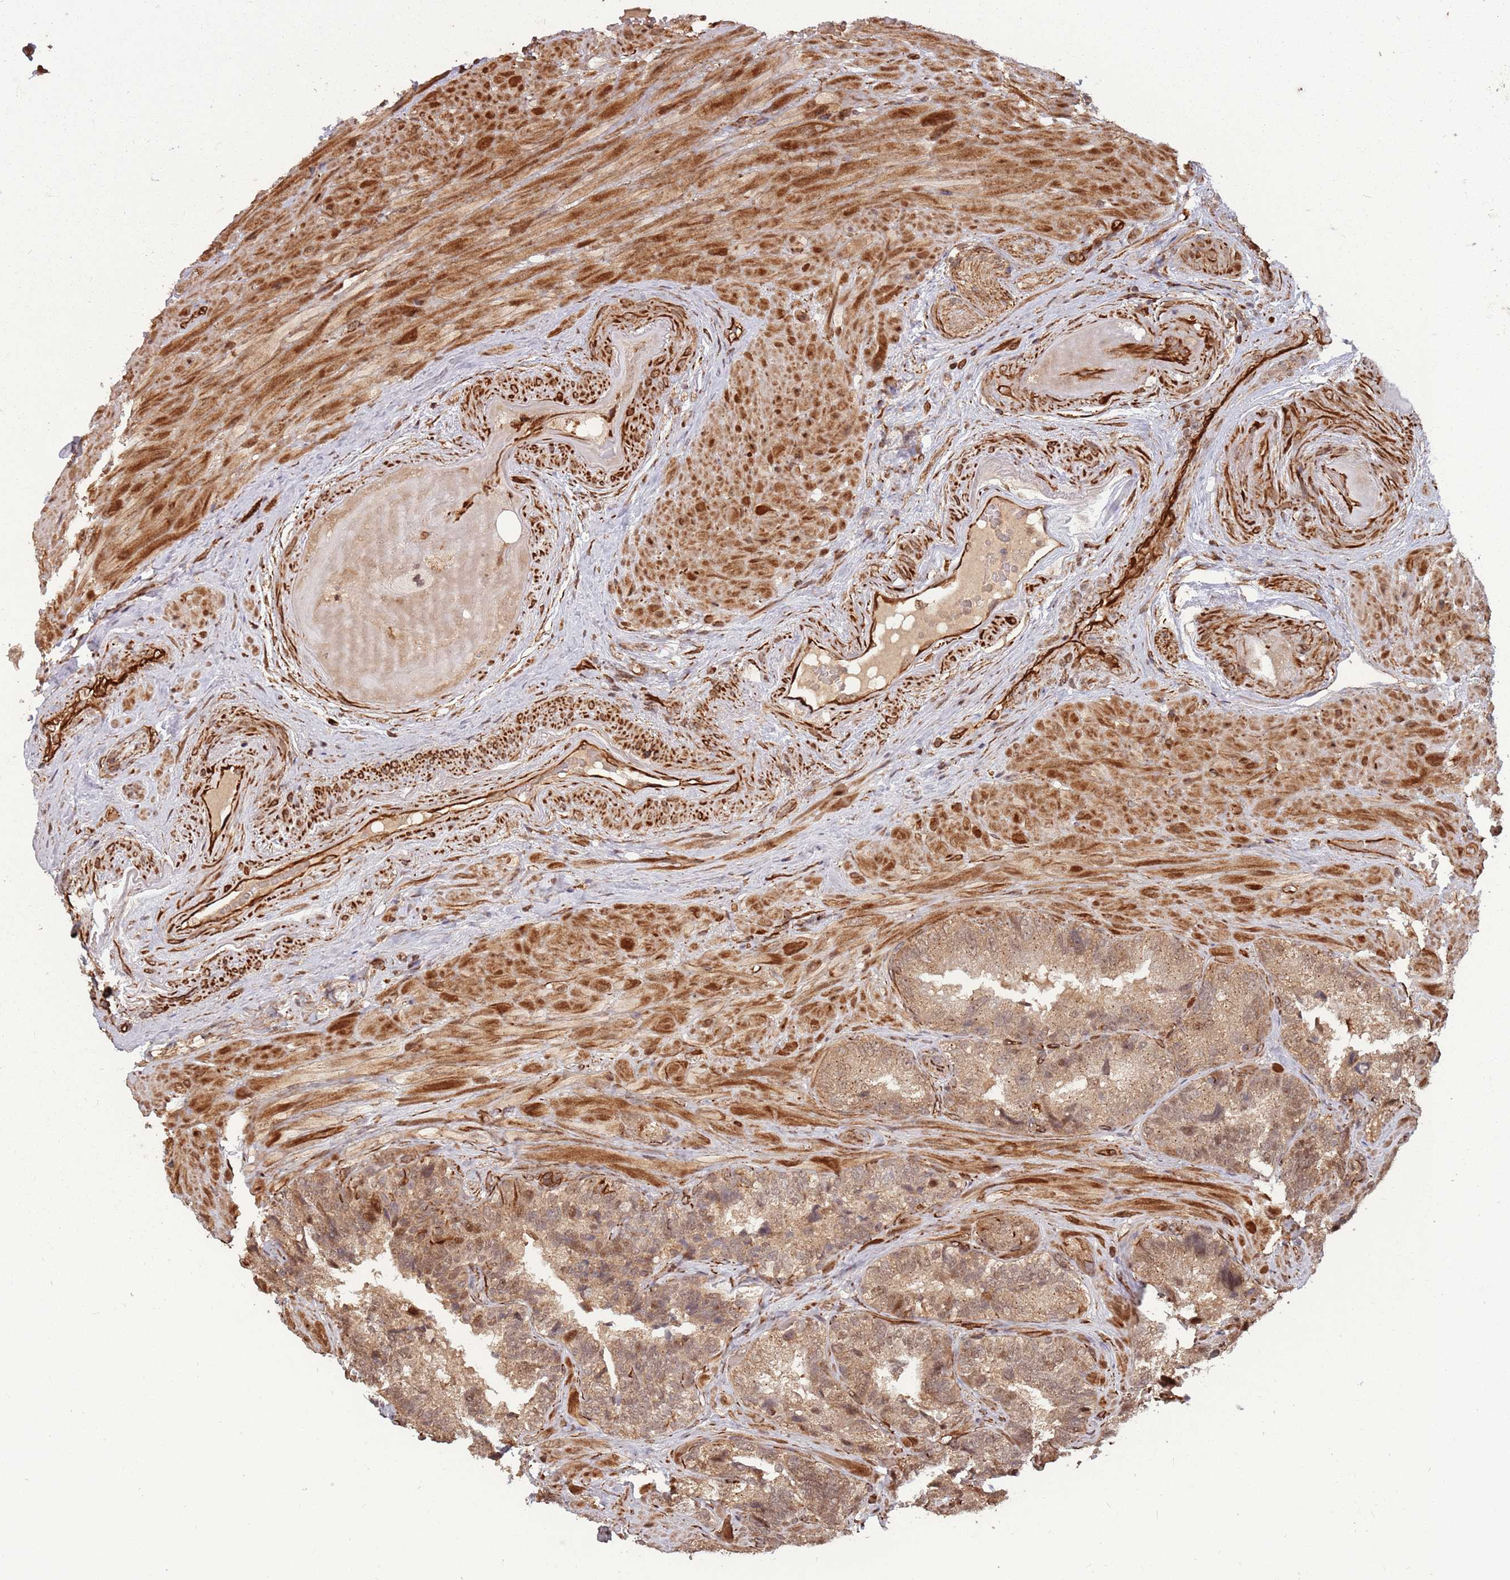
{"staining": {"intensity": "moderate", "quantity": ">75%", "location": "cytoplasmic/membranous,nuclear"}, "tissue": "seminal vesicle", "cell_type": "Glandular cells", "image_type": "normal", "snomed": [{"axis": "morphology", "description": "Normal tissue, NOS"}, {"axis": "topography", "description": "Prostate and seminal vesicle, NOS"}, {"axis": "topography", "description": "Prostate"}, {"axis": "topography", "description": "Seminal veicle"}], "caption": "Moderate cytoplasmic/membranous,nuclear staining for a protein is present in about >75% of glandular cells of normal seminal vesicle using IHC.", "gene": "ADAMTS3", "patient": {"sex": "male", "age": 67}}